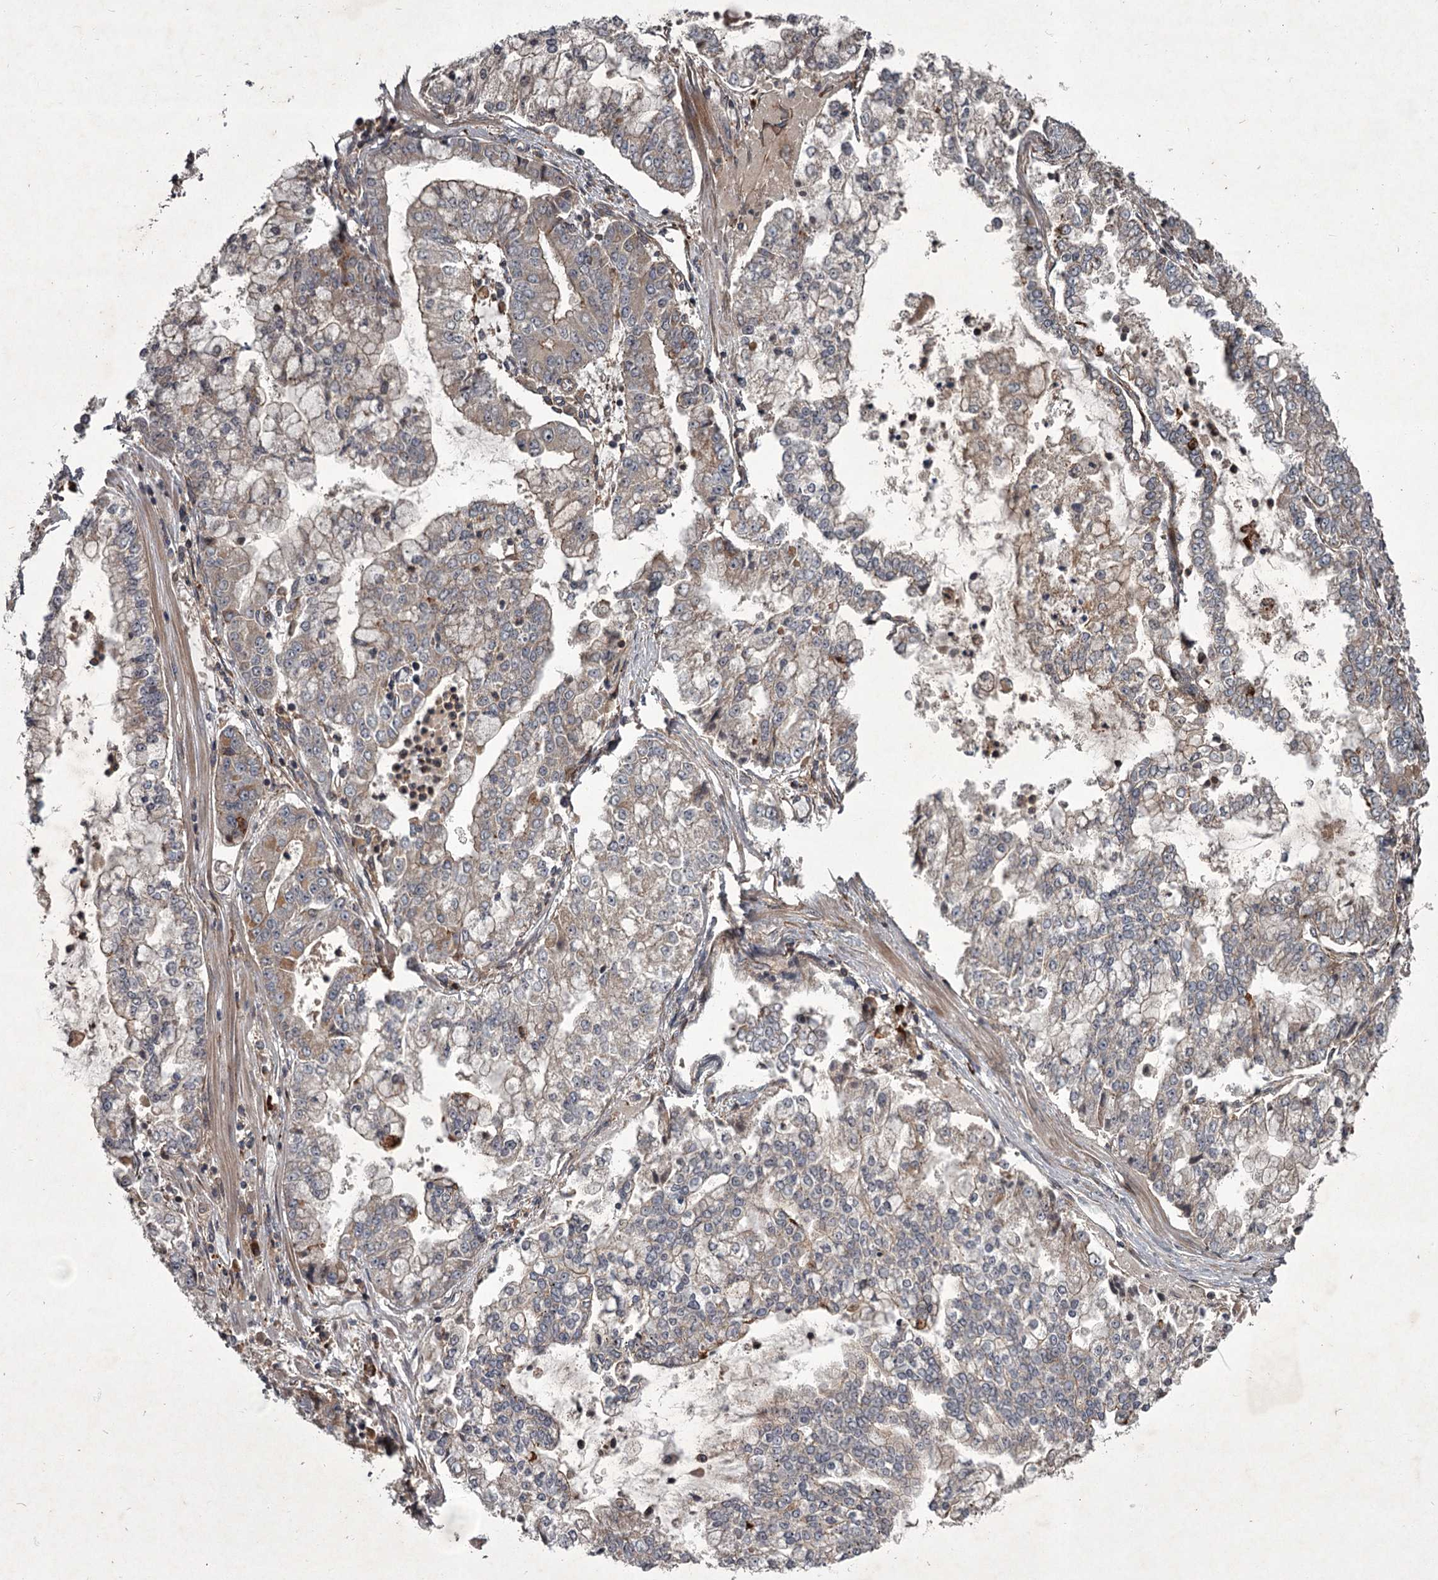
{"staining": {"intensity": "weak", "quantity": "<25%", "location": "cytoplasmic/membranous"}, "tissue": "stomach cancer", "cell_type": "Tumor cells", "image_type": "cancer", "snomed": [{"axis": "morphology", "description": "Adenocarcinoma, NOS"}, {"axis": "topography", "description": "Stomach"}], "caption": "High power microscopy photomicrograph of an immunohistochemistry micrograph of stomach adenocarcinoma, revealing no significant positivity in tumor cells. Nuclei are stained in blue.", "gene": "UNC93B1", "patient": {"sex": "male", "age": 76}}